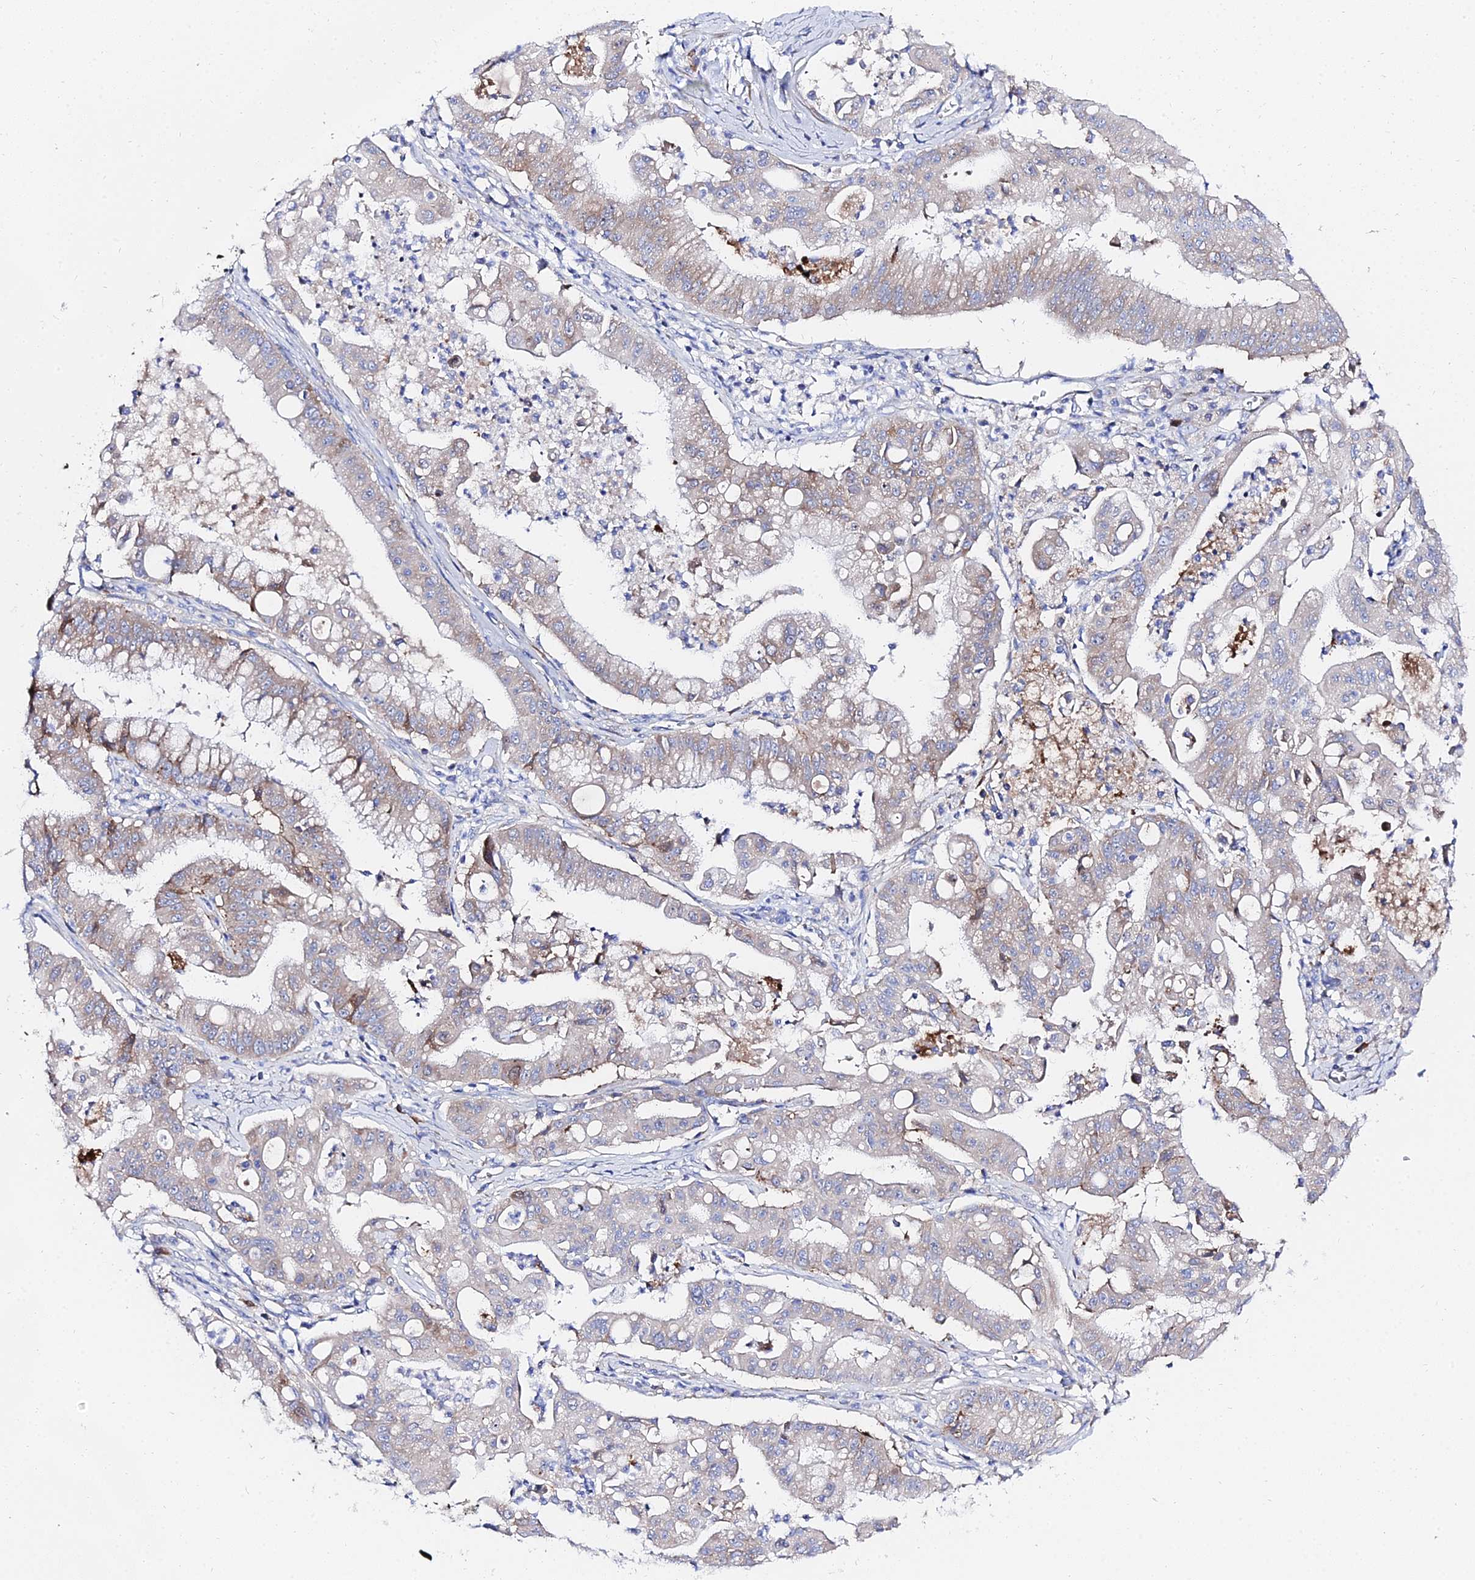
{"staining": {"intensity": "strong", "quantity": "<25%", "location": "cytoplasmic/membranous"}, "tissue": "ovarian cancer", "cell_type": "Tumor cells", "image_type": "cancer", "snomed": [{"axis": "morphology", "description": "Cystadenocarcinoma, mucinous, NOS"}, {"axis": "topography", "description": "Ovary"}], "caption": "Immunohistochemical staining of mucinous cystadenocarcinoma (ovarian) displays medium levels of strong cytoplasmic/membranous protein positivity in approximately <25% of tumor cells.", "gene": "PTTG1", "patient": {"sex": "female", "age": 70}}